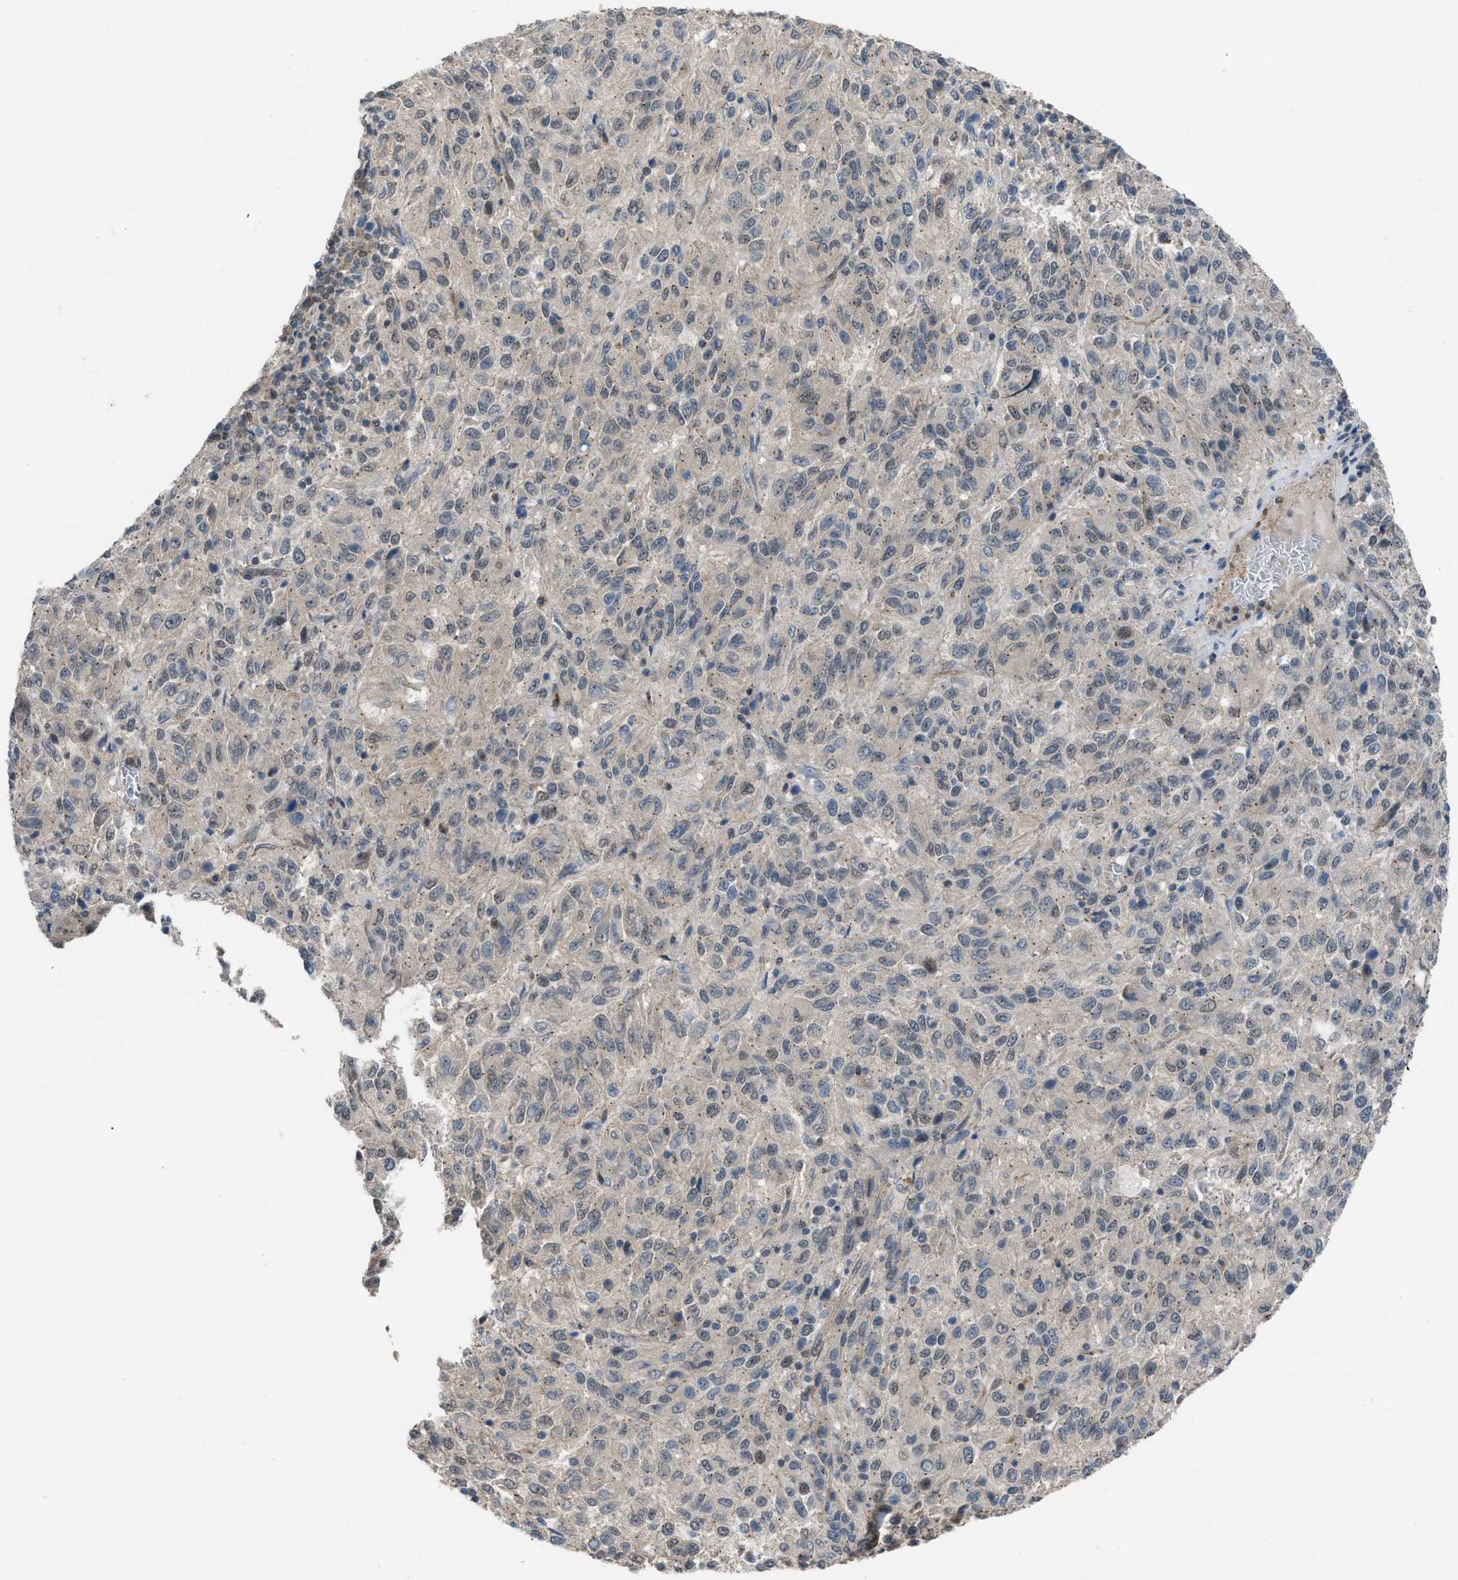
{"staining": {"intensity": "weak", "quantity": "25%-75%", "location": "cytoplasmic/membranous"}, "tissue": "melanoma", "cell_type": "Tumor cells", "image_type": "cancer", "snomed": [{"axis": "morphology", "description": "Malignant melanoma, Metastatic site"}, {"axis": "topography", "description": "Lung"}], "caption": "Brown immunohistochemical staining in human malignant melanoma (metastatic site) demonstrates weak cytoplasmic/membranous expression in approximately 25%-75% of tumor cells.", "gene": "CRTC1", "patient": {"sex": "male", "age": 64}}